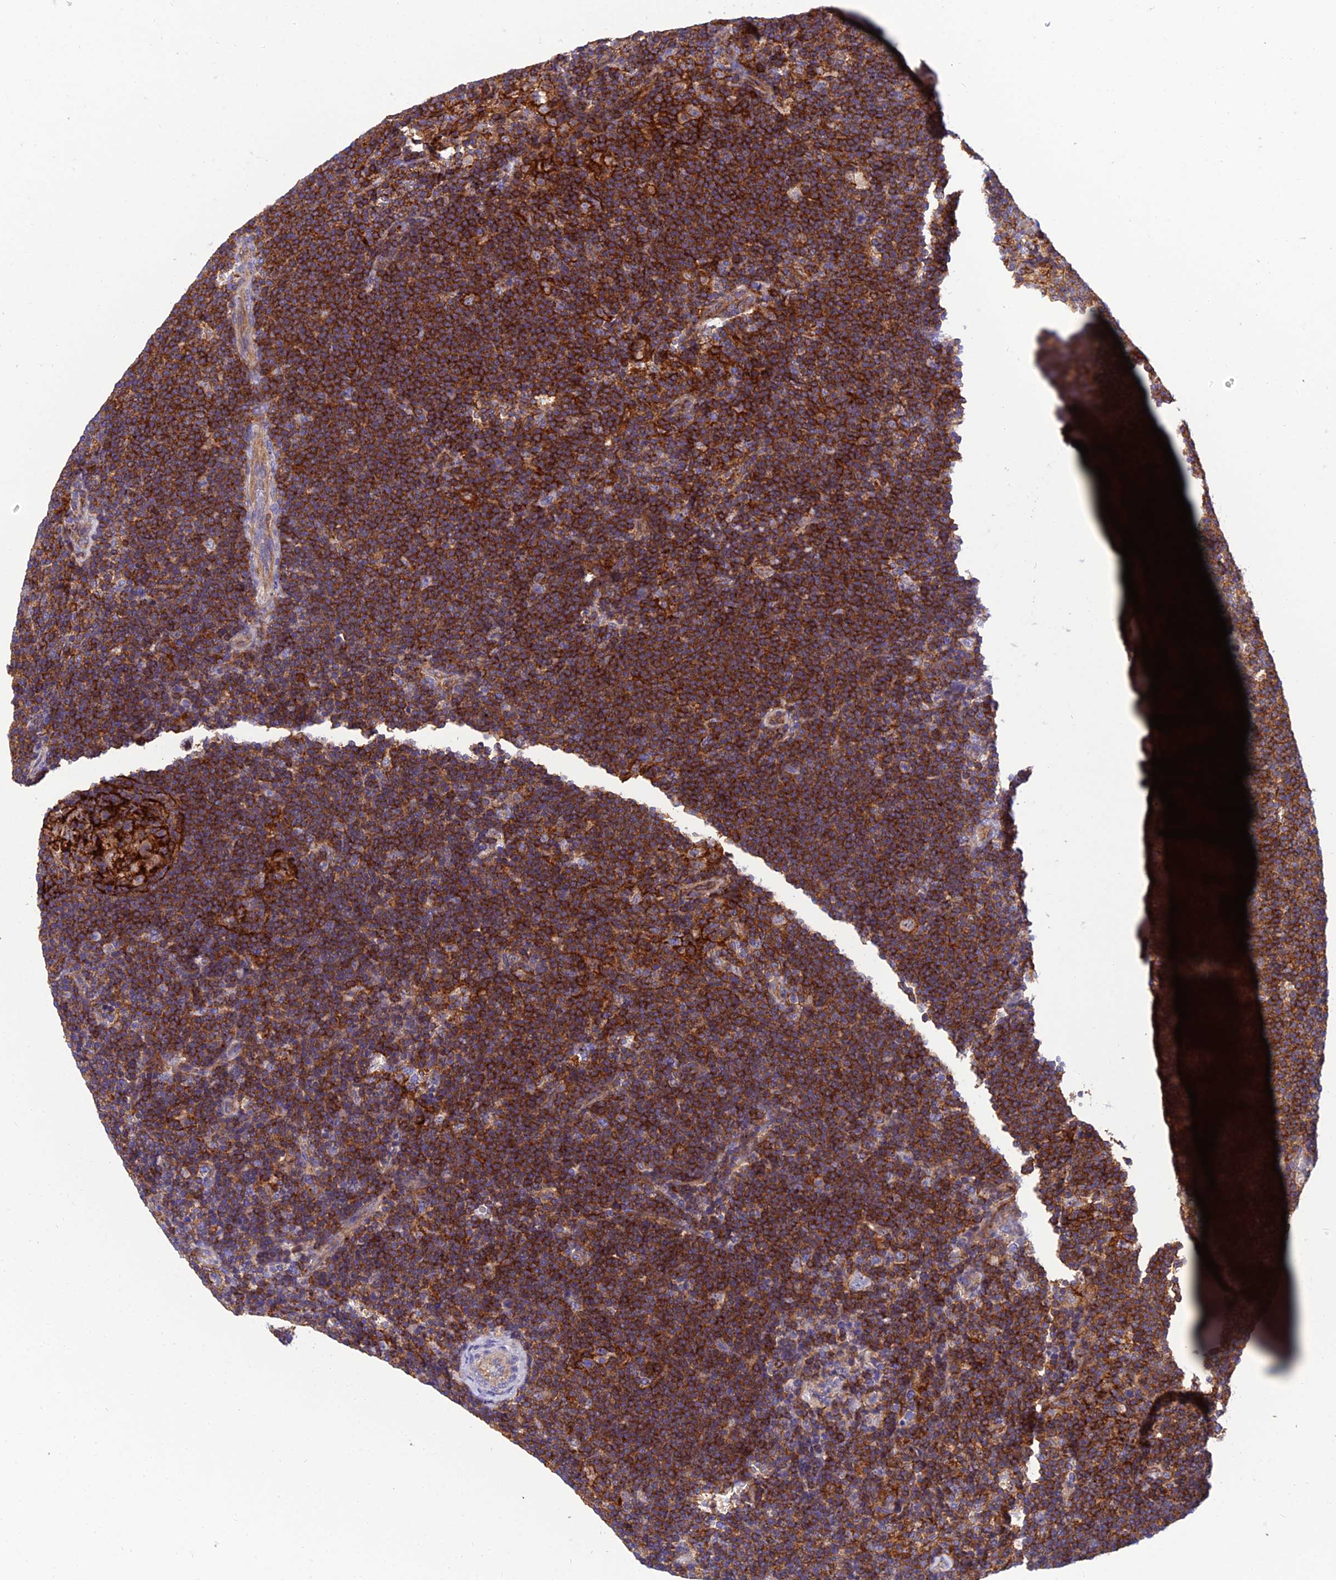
{"staining": {"intensity": "strong", "quantity": ">75%", "location": "cytoplasmic/membranous"}, "tissue": "lymphoma", "cell_type": "Tumor cells", "image_type": "cancer", "snomed": [{"axis": "morphology", "description": "Hodgkin's disease, NOS"}, {"axis": "topography", "description": "Lymph node"}], "caption": "Protein staining of lymphoma tissue demonstrates strong cytoplasmic/membranous positivity in approximately >75% of tumor cells.", "gene": "PPP1R18", "patient": {"sex": "female", "age": 57}}